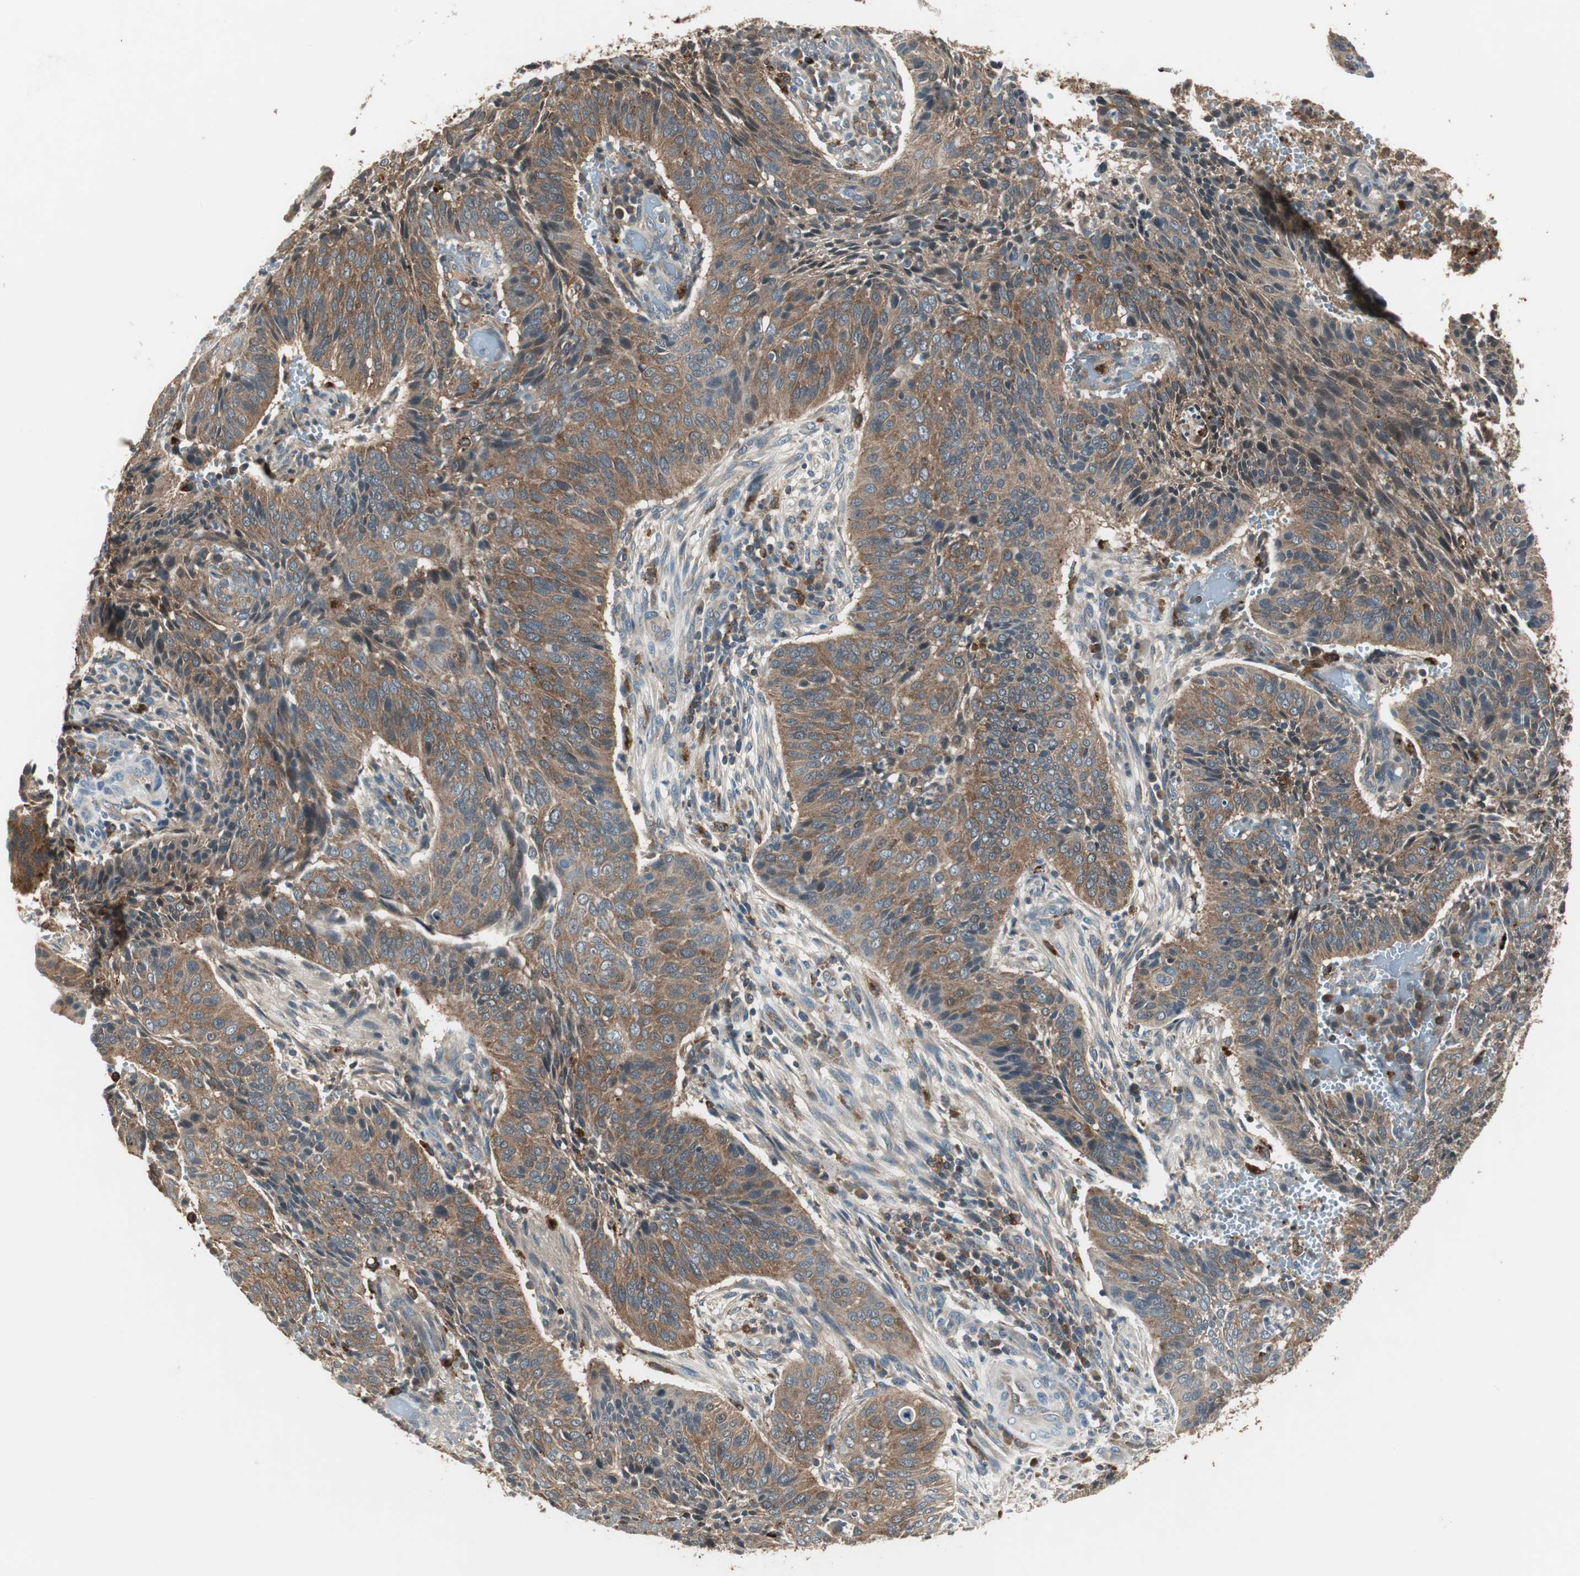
{"staining": {"intensity": "moderate", "quantity": ">75%", "location": "cytoplasmic/membranous"}, "tissue": "cervical cancer", "cell_type": "Tumor cells", "image_type": "cancer", "snomed": [{"axis": "morphology", "description": "Squamous cell carcinoma, NOS"}, {"axis": "topography", "description": "Cervix"}], "caption": "High-magnification brightfield microscopy of squamous cell carcinoma (cervical) stained with DAB (3,3'-diaminobenzidine) (brown) and counterstained with hematoxylin (blue). tumor cells exhibit moderate cytoplasmic/membranous staining is appreciated in about>75% of cells.", "gene": "NCK1", "patient": {"sex": "female", "age": 39}}